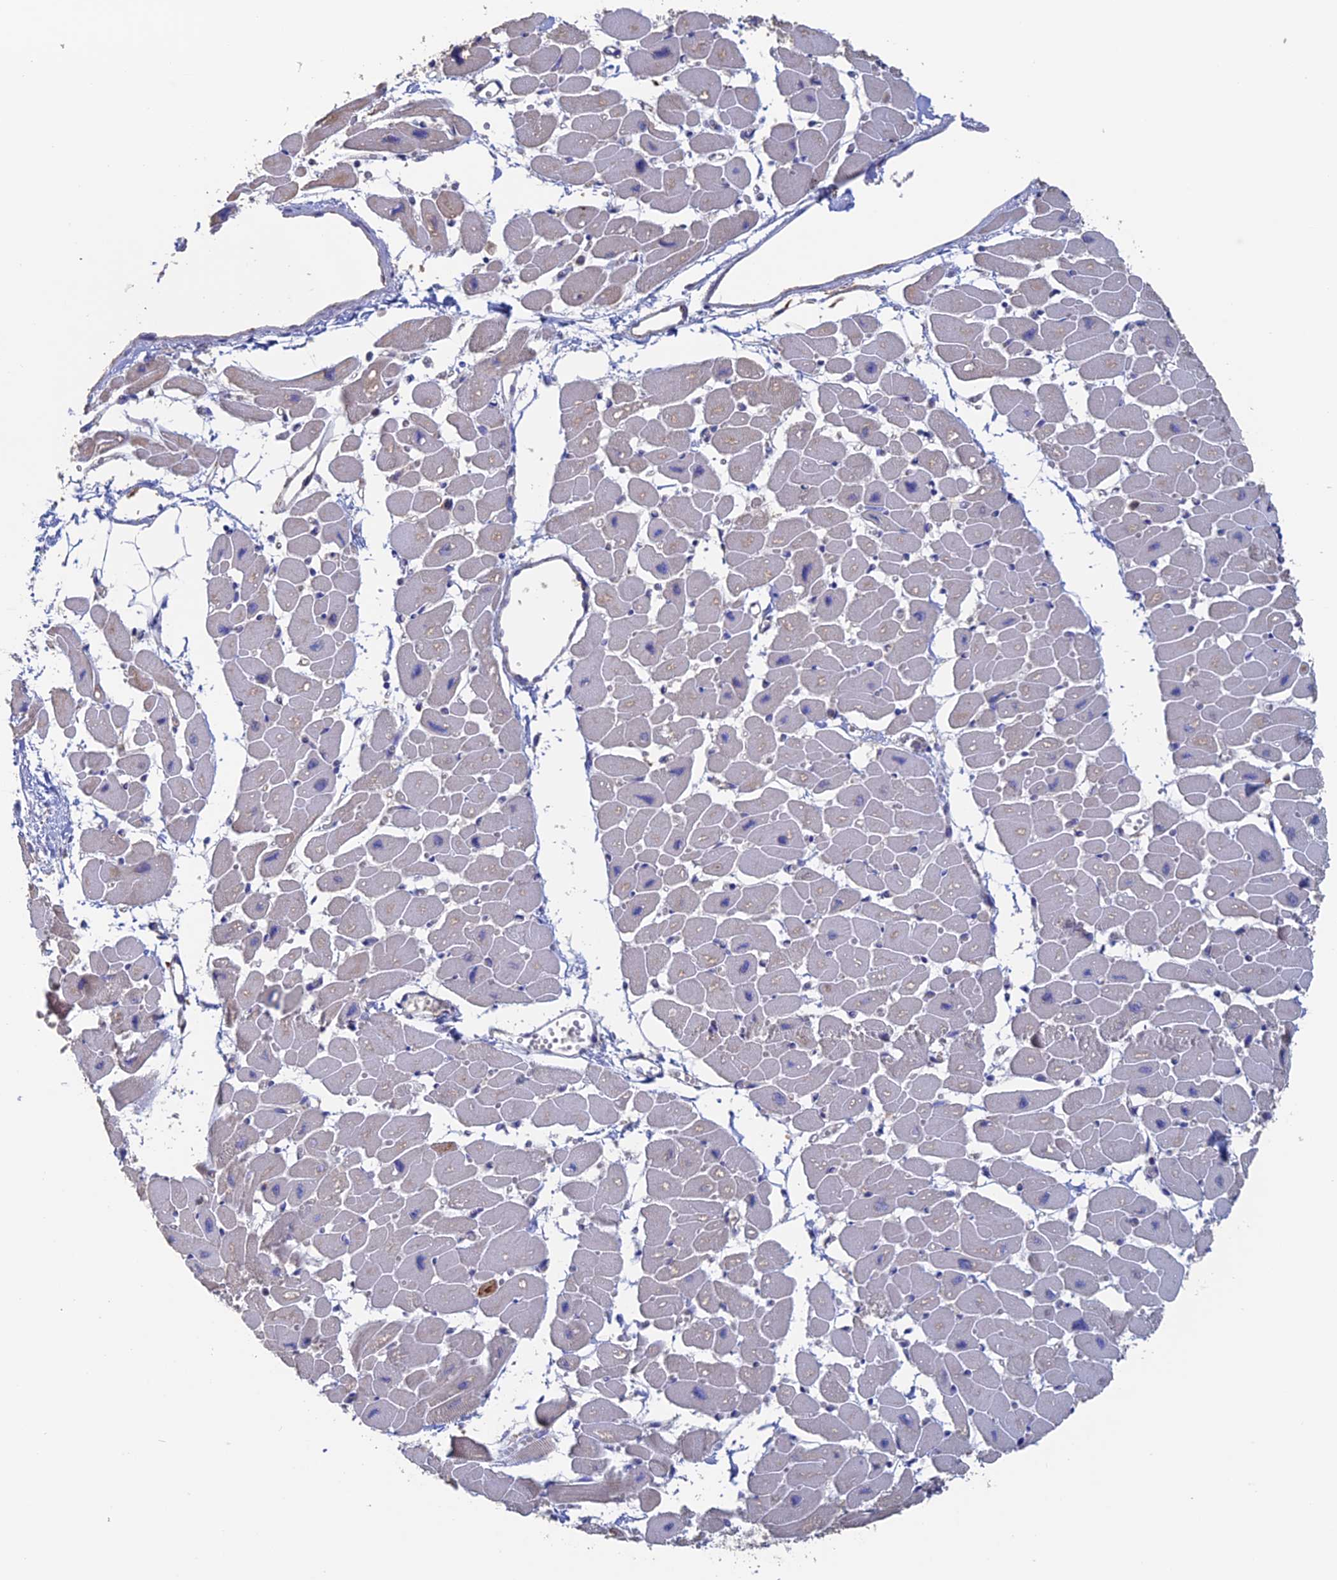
{"staining": {"intensity": "moderate", "quantity": "25%-75%", "location": "cytoplasmic/membranous"}, "tissue": "heart muscle", "cell_type": "Cardiomyocytes", "image_type": "normal", "snomed": [{"axis": "morphology", "description": "Normal tissue, NOS"}, {"axis": "topography", "description": "Heart"}], "caption": "Cardiomyocytes display moderate cytoplasmic/membranous staining in about 25%-75% of cells in normal heart muscle.", "gene": "DTYMK", "patient": {"sex": "female", "age": 54}}